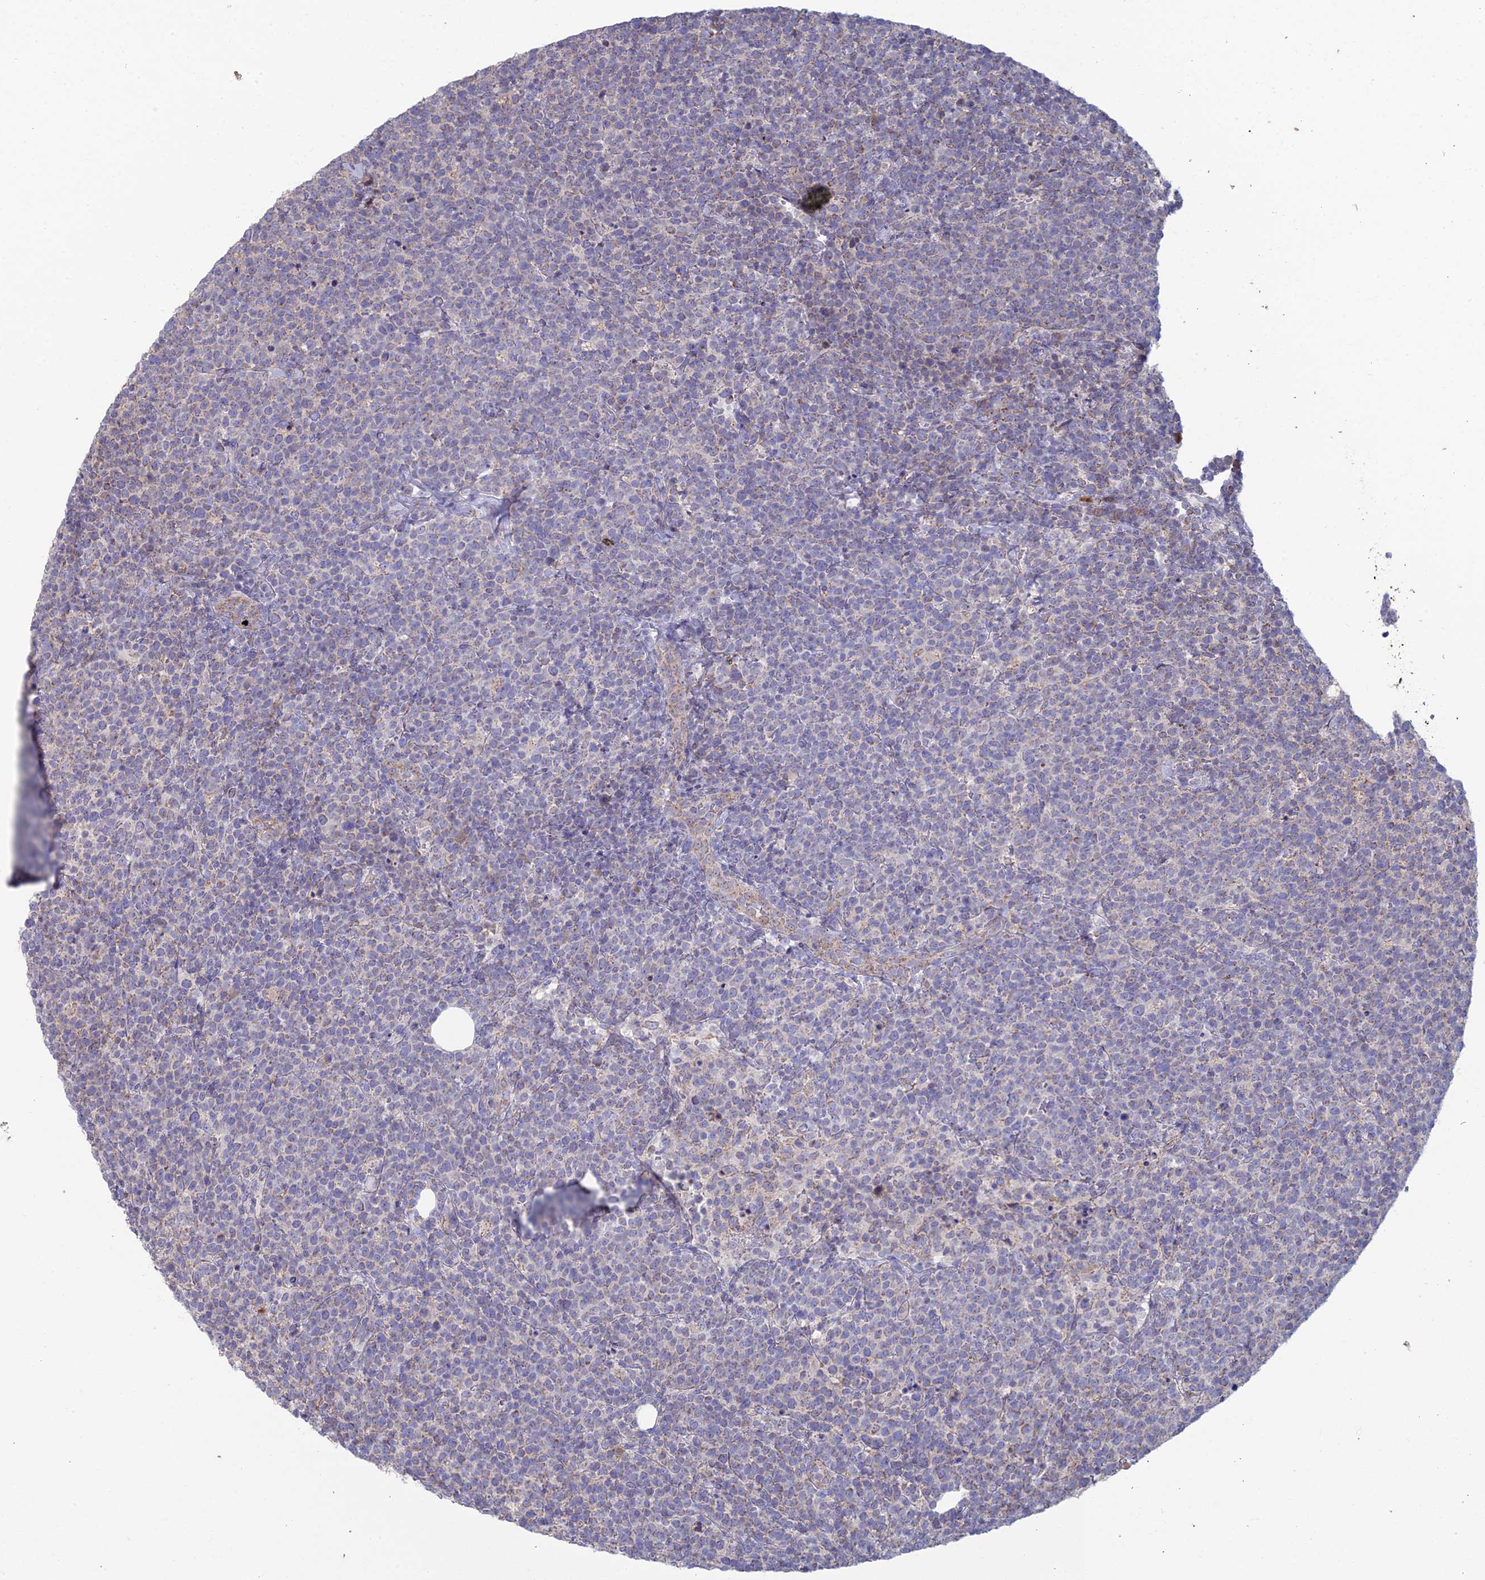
{"staining": {"intensity": "negative", "quantity": "none", "location": "none"}, "tissue": "lymphoma", "cell_type": "Tumor cells", "image_type": "cancer", "snomed": [{"axis": "morphology", "description": "Malignant lymphoma, non-Hodgkin's type, High grade"}, {"axis": "topography", "description": "Lymph node"}], "caption": "Immunohistochemistry micrograph of neoplastic tissue: human lymphoma stained with DAB exhibits no significant protein expression in tumor cells. (Stains: DAB immunohistochemistry with hematoxylin counter stain, Microscopy: brightfield microscopy at high magnification).", "gene": "ARL16", "patient": {"sex": "male", "age": 61}}